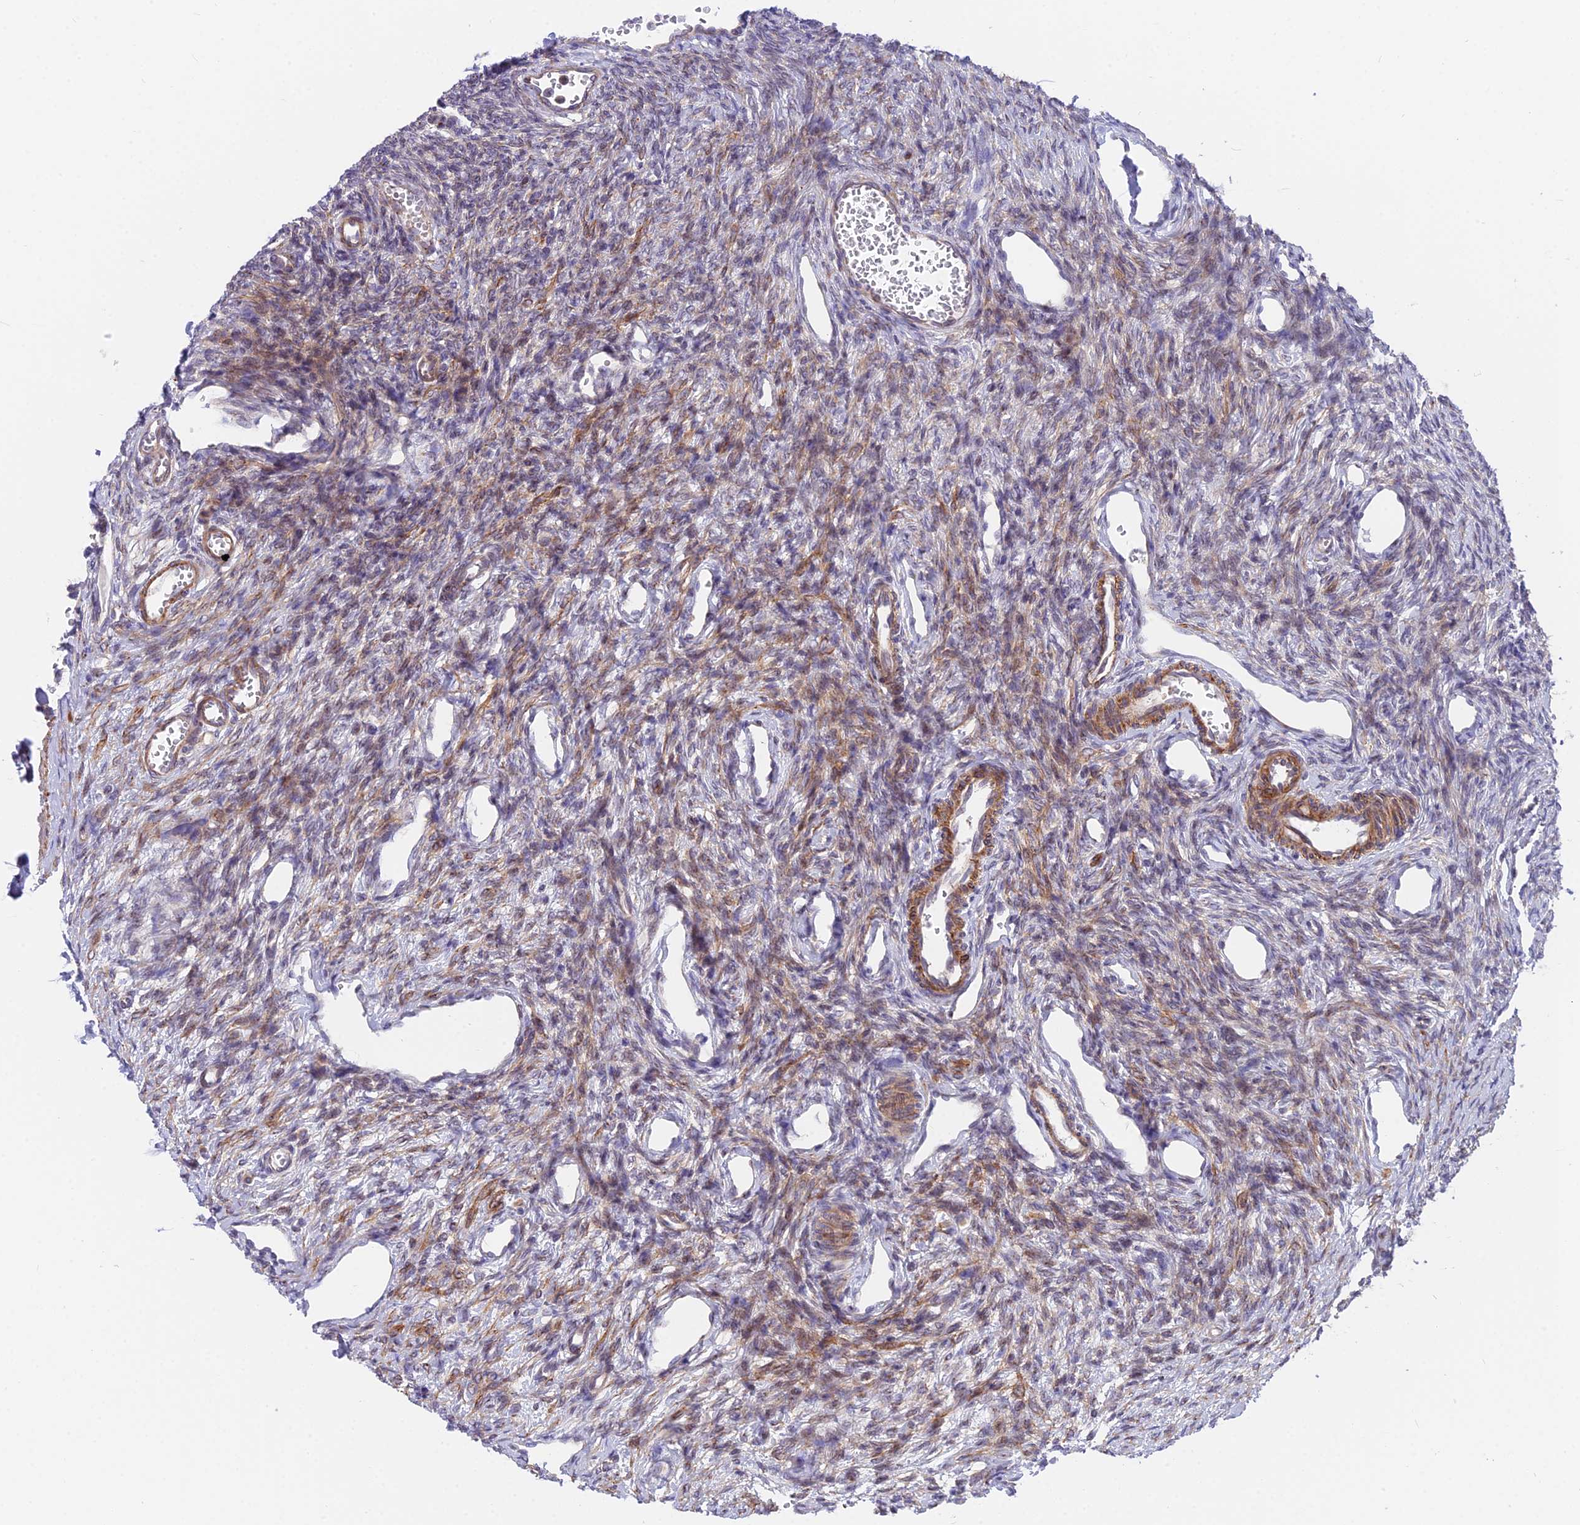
{"staining": {"intensity": "weak", "quantity": "<25%", "location": "cytoplasmic/membranous"}, "tissue": "ovary", "cell_type": "Ovarian stroma cells", "image_type": "normal", "snomed": [{"axis": "morphology", "description": "Normal tissue, NOS"}, {"axis": "morphology", "description": "Cyst, NOS"}, {"axis": "topography", "description": "Ovary"}], "caption": "The IHC image has no significant expression in ovarian stroma cells of ovary. (DAB immunohistochemistry (IHC) with hematoxylin counter stain).", "gene": "TBC1D20", "patient": {"sex": "female", "age": 33}}